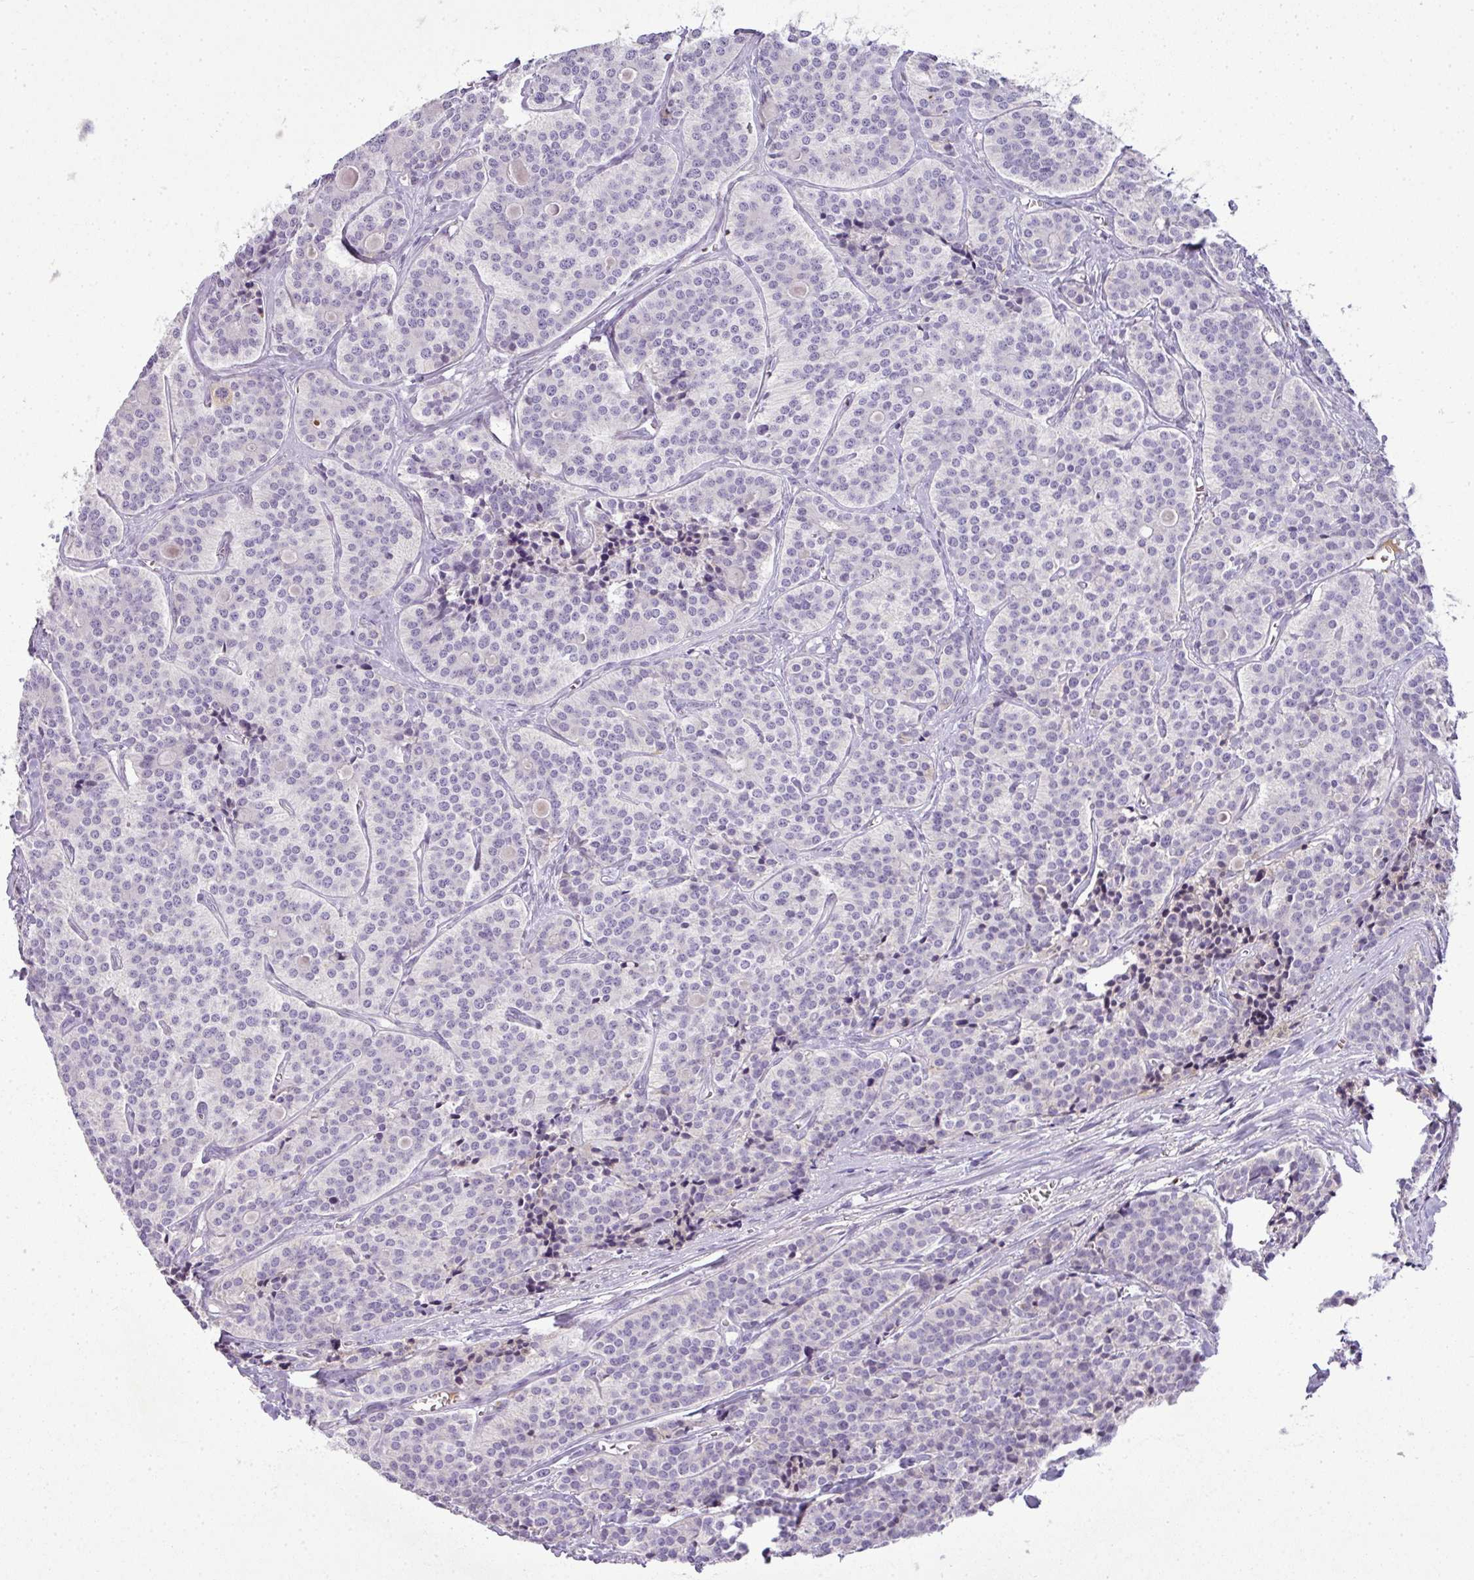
{"staining": {"intensity": "negative", "quantity": "none", "location": "none"}, "tissue": "carcinoid", "cell_type": "Tumor cells", "image_type": "cancer", "snomed": [{"axis": "morphology", "description": "Carcinoid, malignant, NOS"}, {"axis": "topography", "description": "Small intestine"}], "caption": "Immunohistochemistry image of neoplastic tissue: carcinoid stained with DAB demonstrates no significant protein positivity in tumor cells.", "gene": "C4B", "patient": {"sex": "male", "age": 63}}